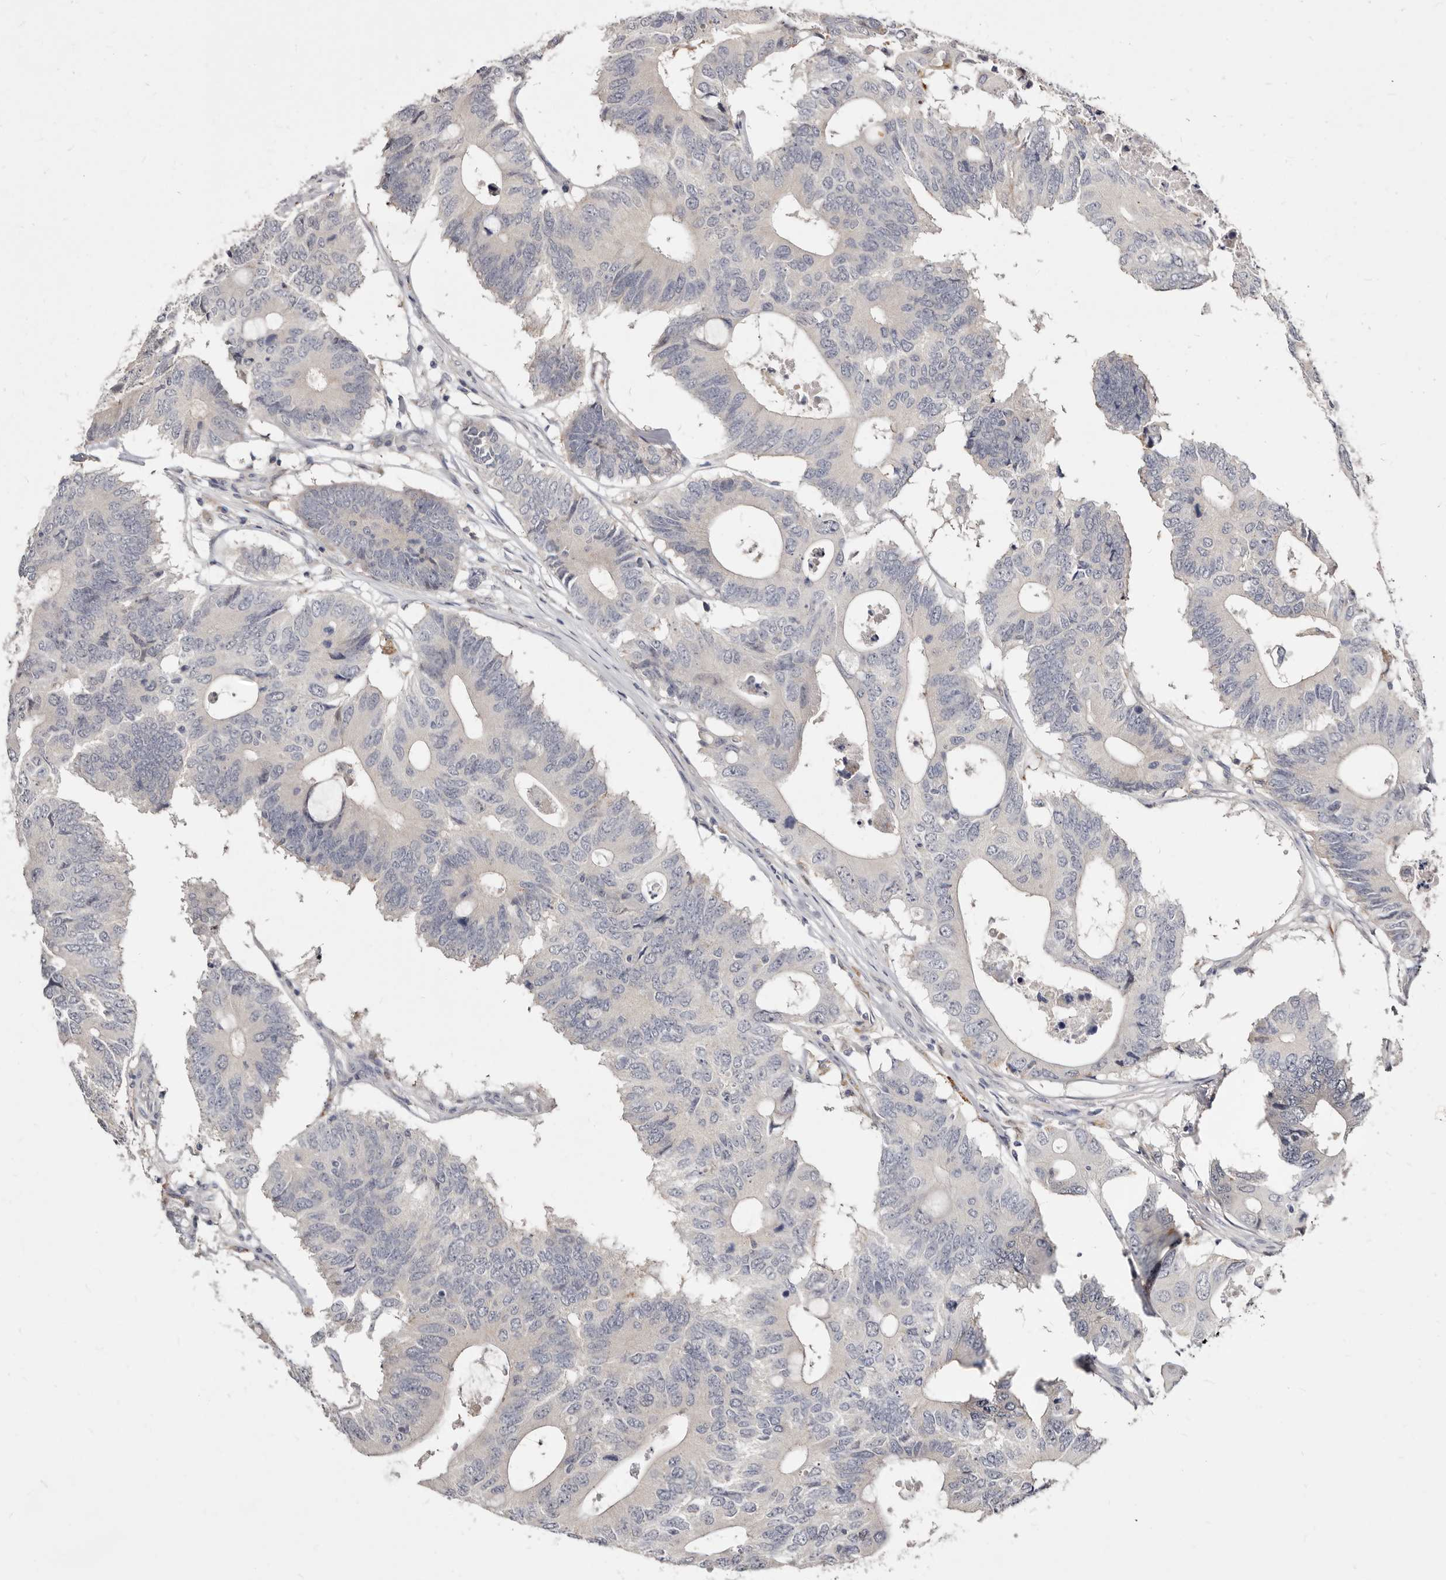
{"staining": {"intensity": "negative", "quantity": "none", "location": "none"}, "tissue": "colorectal cancer", "cell_type": "Tumor cells", "image_type": "cancer", "snomed": [{"axis": "morphology", "description": "Adenocarcinoma, NOS"}, {"axis": "topography", "description": "Colon"}], "caption": "There is no significant expression in tumor cells of colorectal adenocarcinoma.", "gene": "KLHL4", "patient": {"sex": "male", "age": 71}}